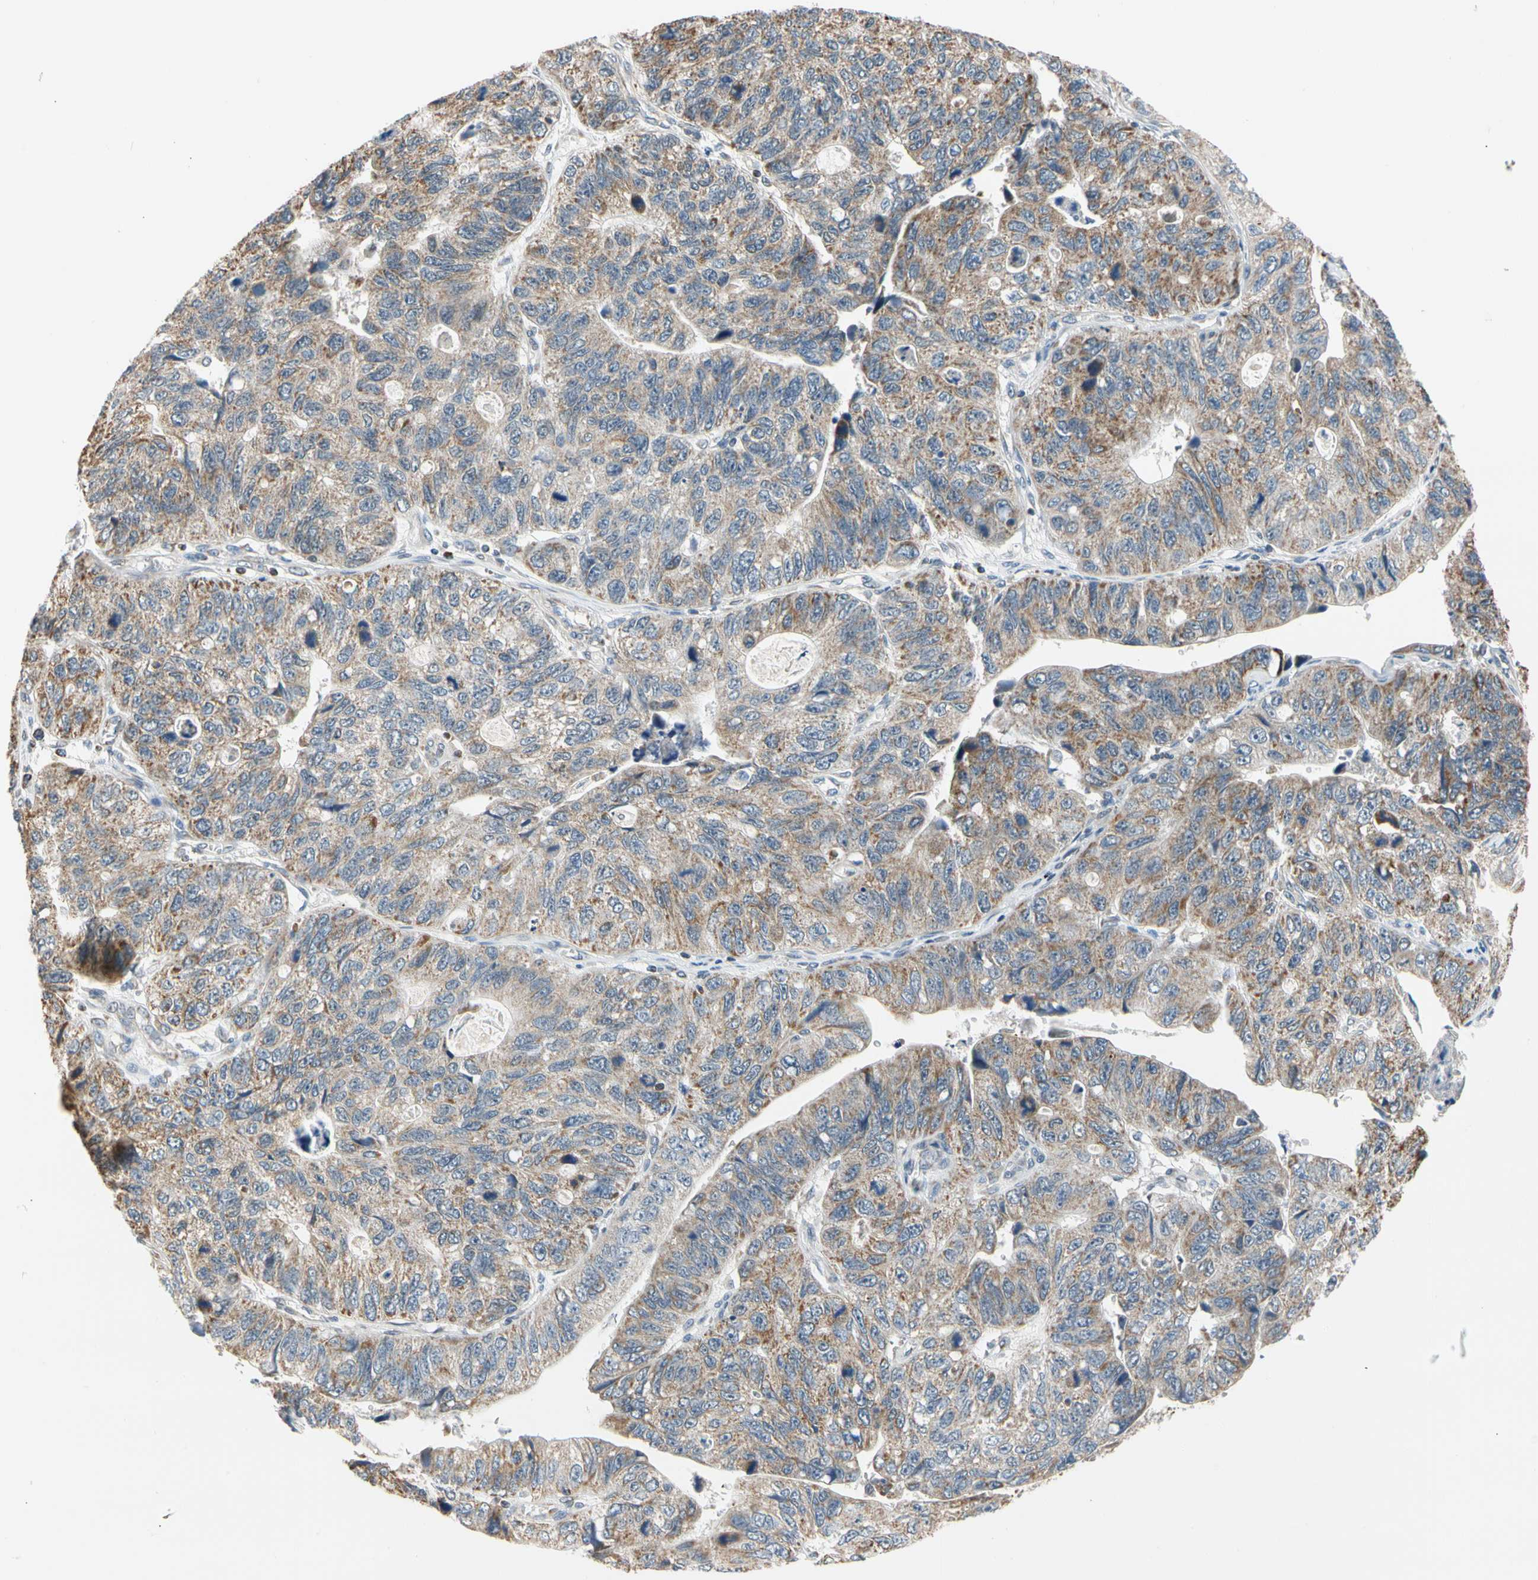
{"staining": {"intensity": "strong", "quantity": ">75%", "location": "cytoplasmic/membranous"}, "tissue": "stomach cancer", "cell_type": "Tumor cells", "image_type": "cancer", "snomed": [{"axis": "morphology", "description": "Adenocarcinoma, NOS"}, {"axis": "topography", "description": "Stomach"}], "caption": "This photomicrograph exhibits IHC staining of stomach adenocarcinoma, with high strong cytoplasmic/membranous staining in approximately >75% of tumor cells.", "gene": "KHDC4", "patient": {"sex": "male", "age": 59}}